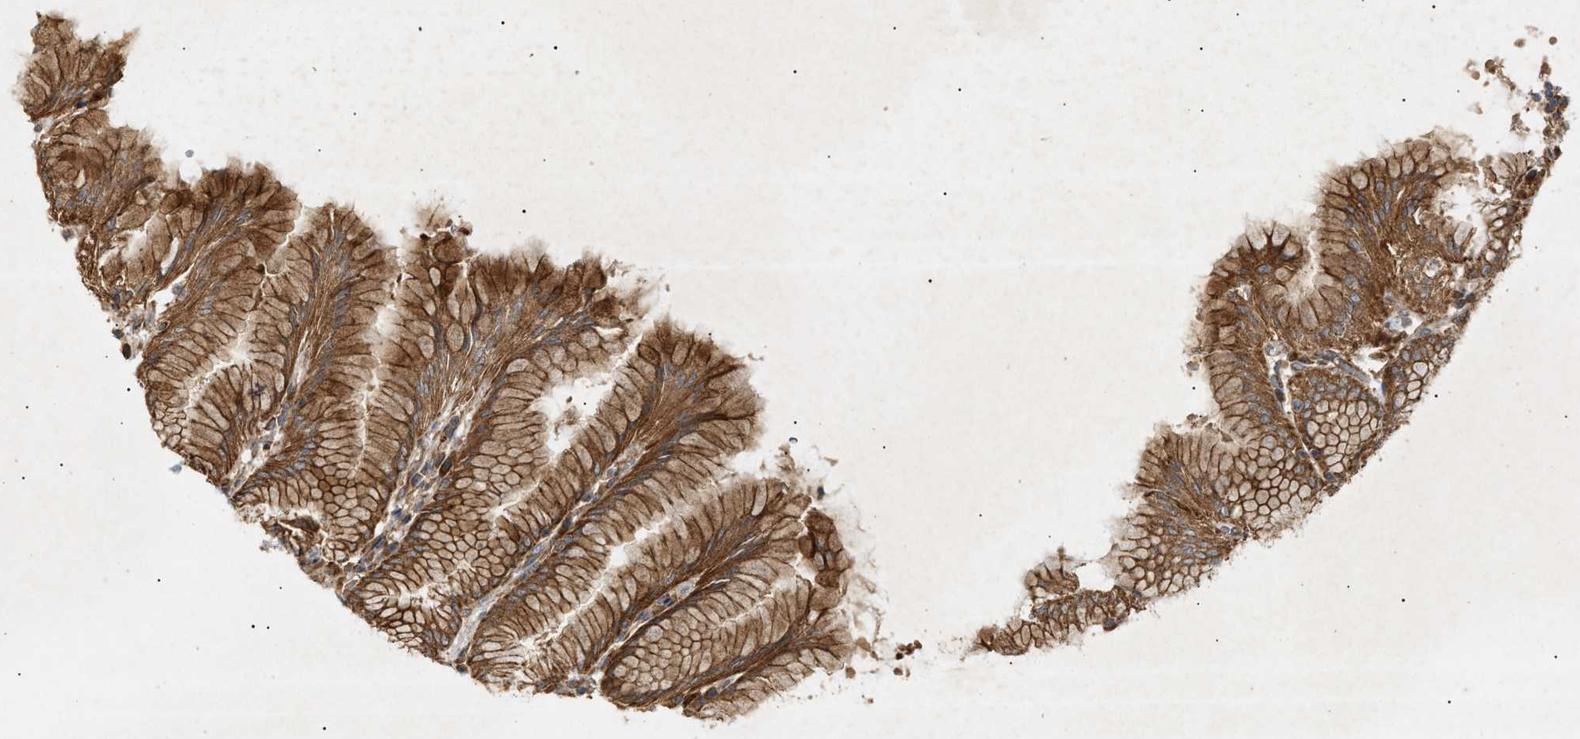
{"staining": {"intensity": "strong", "quantity": ">75%", "location": "cytoplasmic/membranous"}, "tissue": "stomach", "cell_type": "Glandular cells", "image_type": "normal", "snomed": [{"axis": "morphology", "description": "Normal tissue, NOS"}, {"axis": "topography", "description": "Stomach"}, {"axis": "topography", "description": "Stomach, lower"}], "caption": "Brown immunohistochemical staining in normal stomach reveals strong cytoplasmic/membranous positivity in about >75% of glandular cells.", "gene": "MTCH1", "patient": {"sex": "female", "age": 56}}